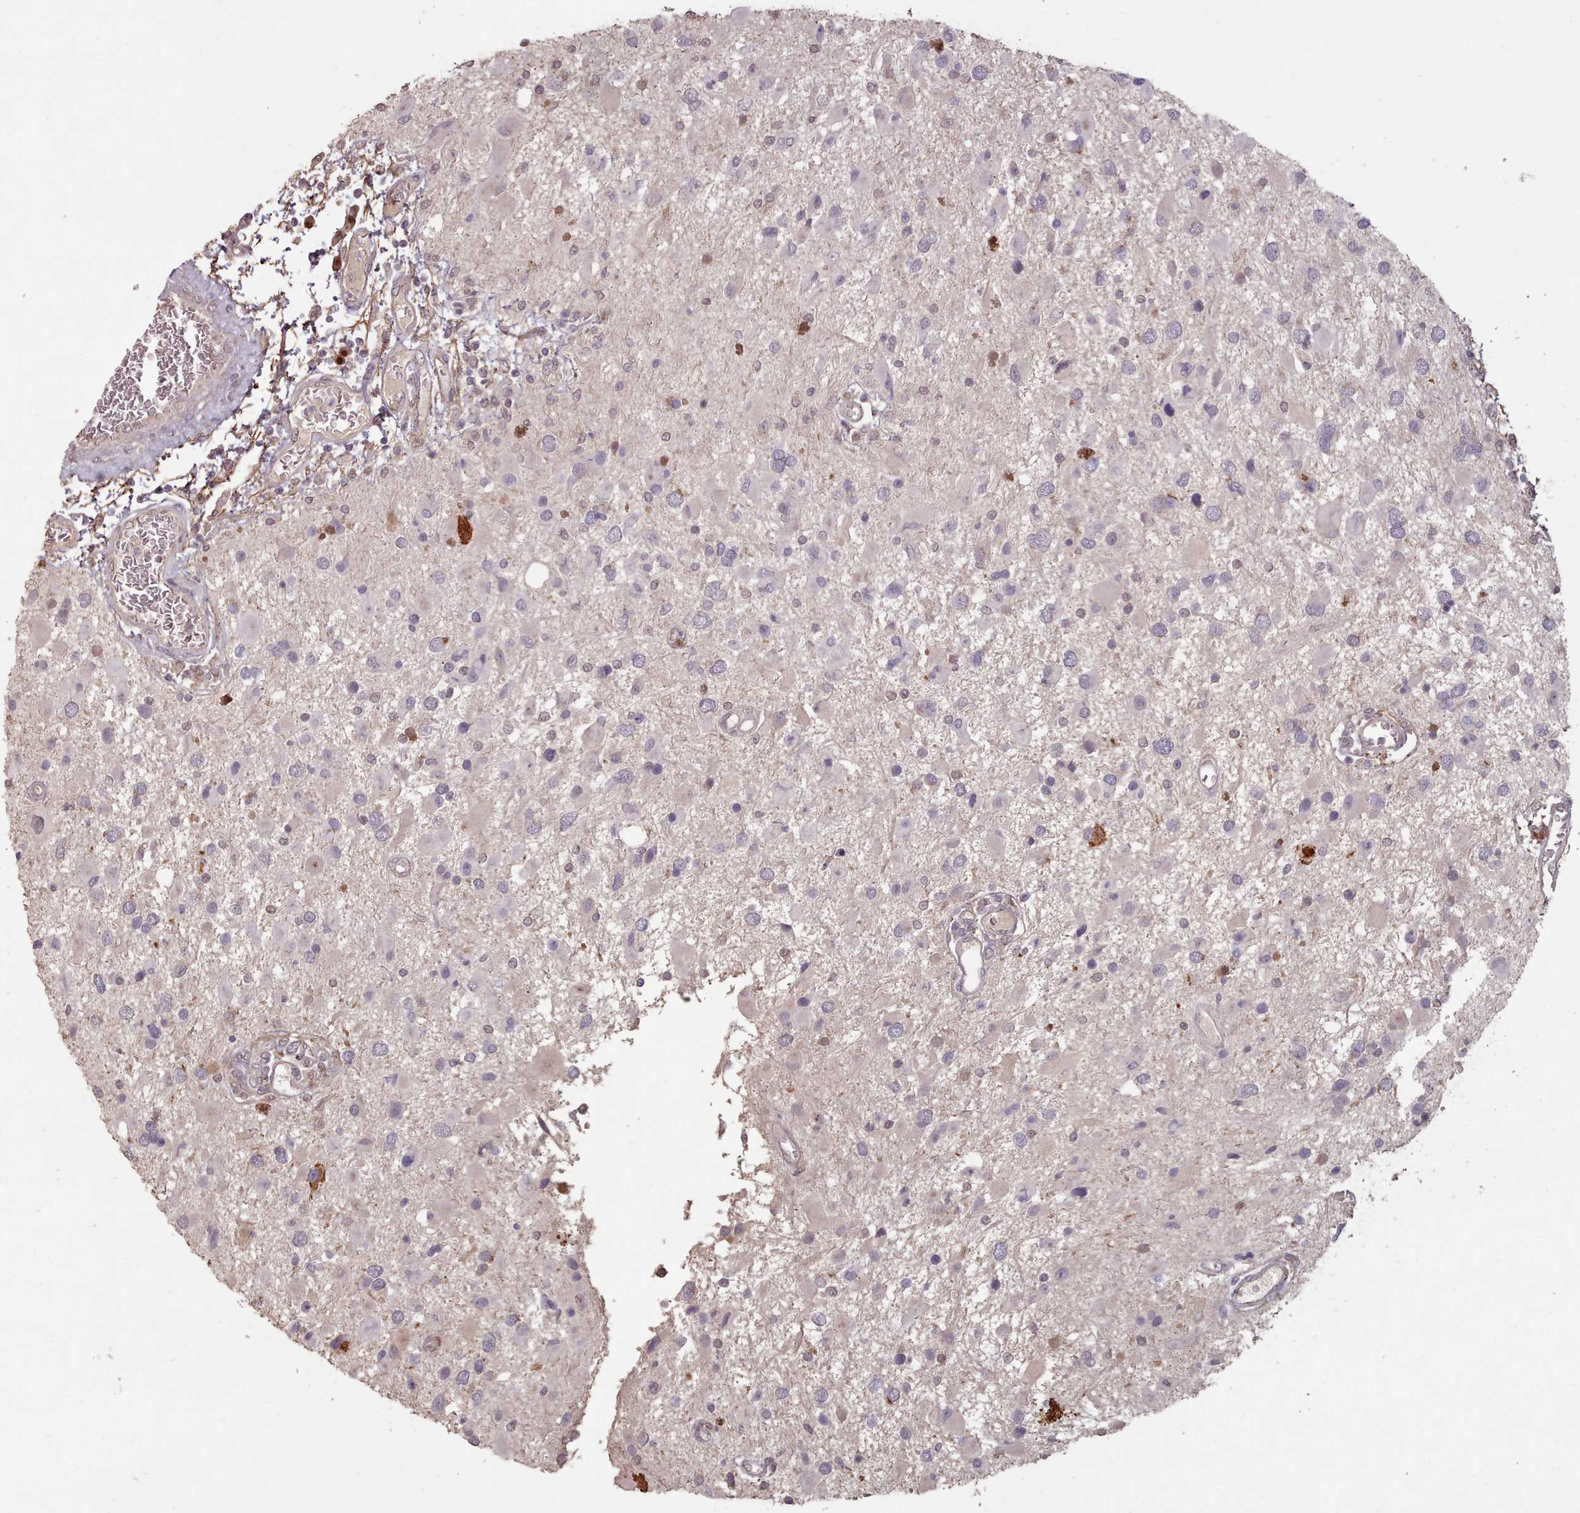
{"staining": {"intensity": "moderate", "quantity": "<25%", "location": "cytoplasmic/membranous"}, "tissue": "glioma", "cell_type": "Tumor cells", "image_type": "cancer", "snomed": [{"axis": "morphology", "description": "Glioma, malignant, High grade"}, {"axis": "topography", "description": "Brain"}], "caption": "A brown stain highlights moderate cytoplasmic/membranous positivity of a protein in glioma tumor cells. (Brightfield microscopy of DAB IHC at high magnification).", "gene": "ERCC6L", "patient": {"sex": "male", "age": 53}}